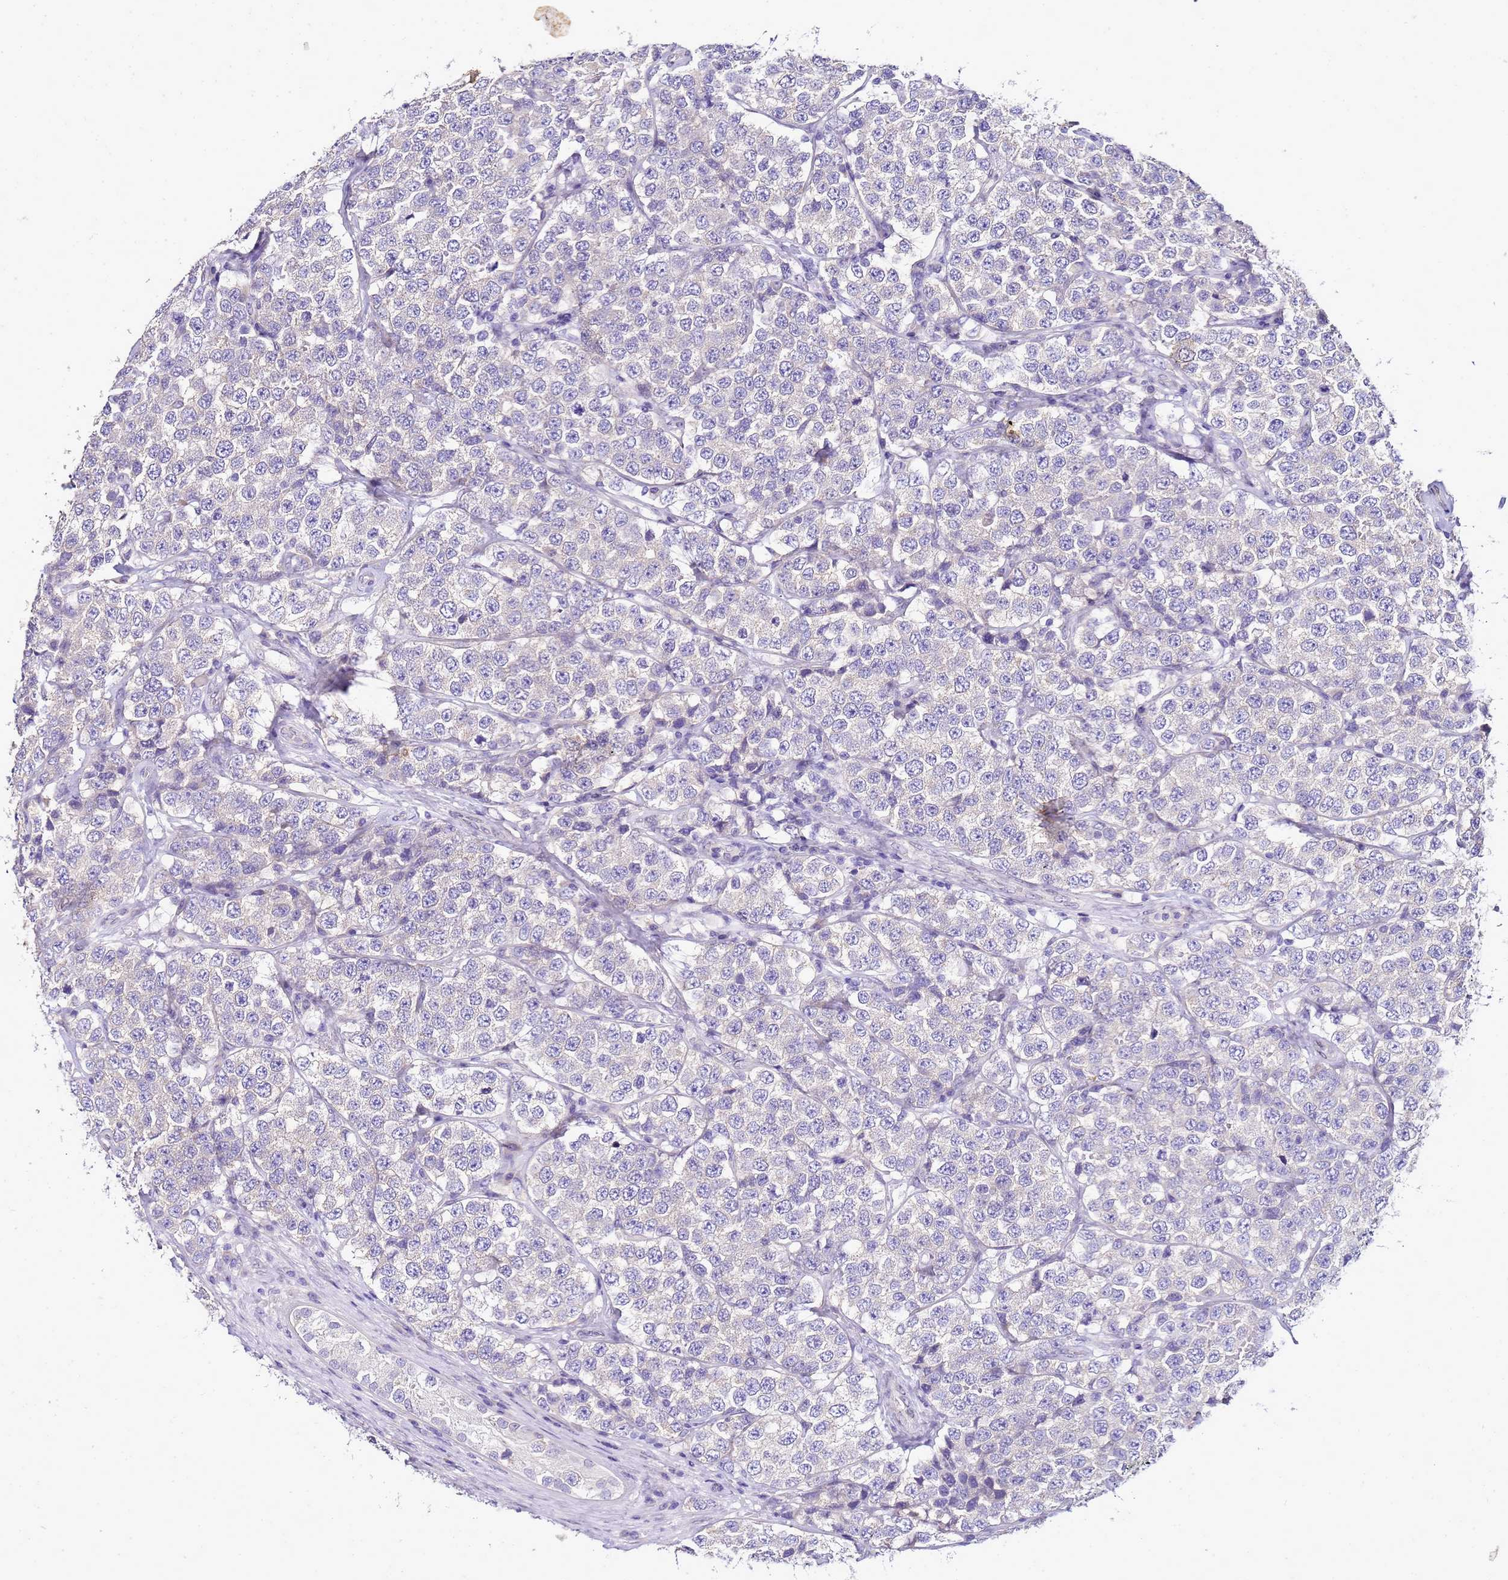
{"staining": {"intensity": "negative", "quantity": "none", "location": "none"}, "tissue": "testis cancer", "cell_type": "Tumor cells", "image_type": "cancer", "snomed": [{"axis": "morphology", "description": "Seminoma, NOS"}, {"axis": "topography", "description": "Testis"}], "caption": "Immunohistochemistry of testis cancer (seminoma) reveals no staining in tumor cells.", "gene": "FAM166B", "patient": {"sex": "male", "age": 34}}